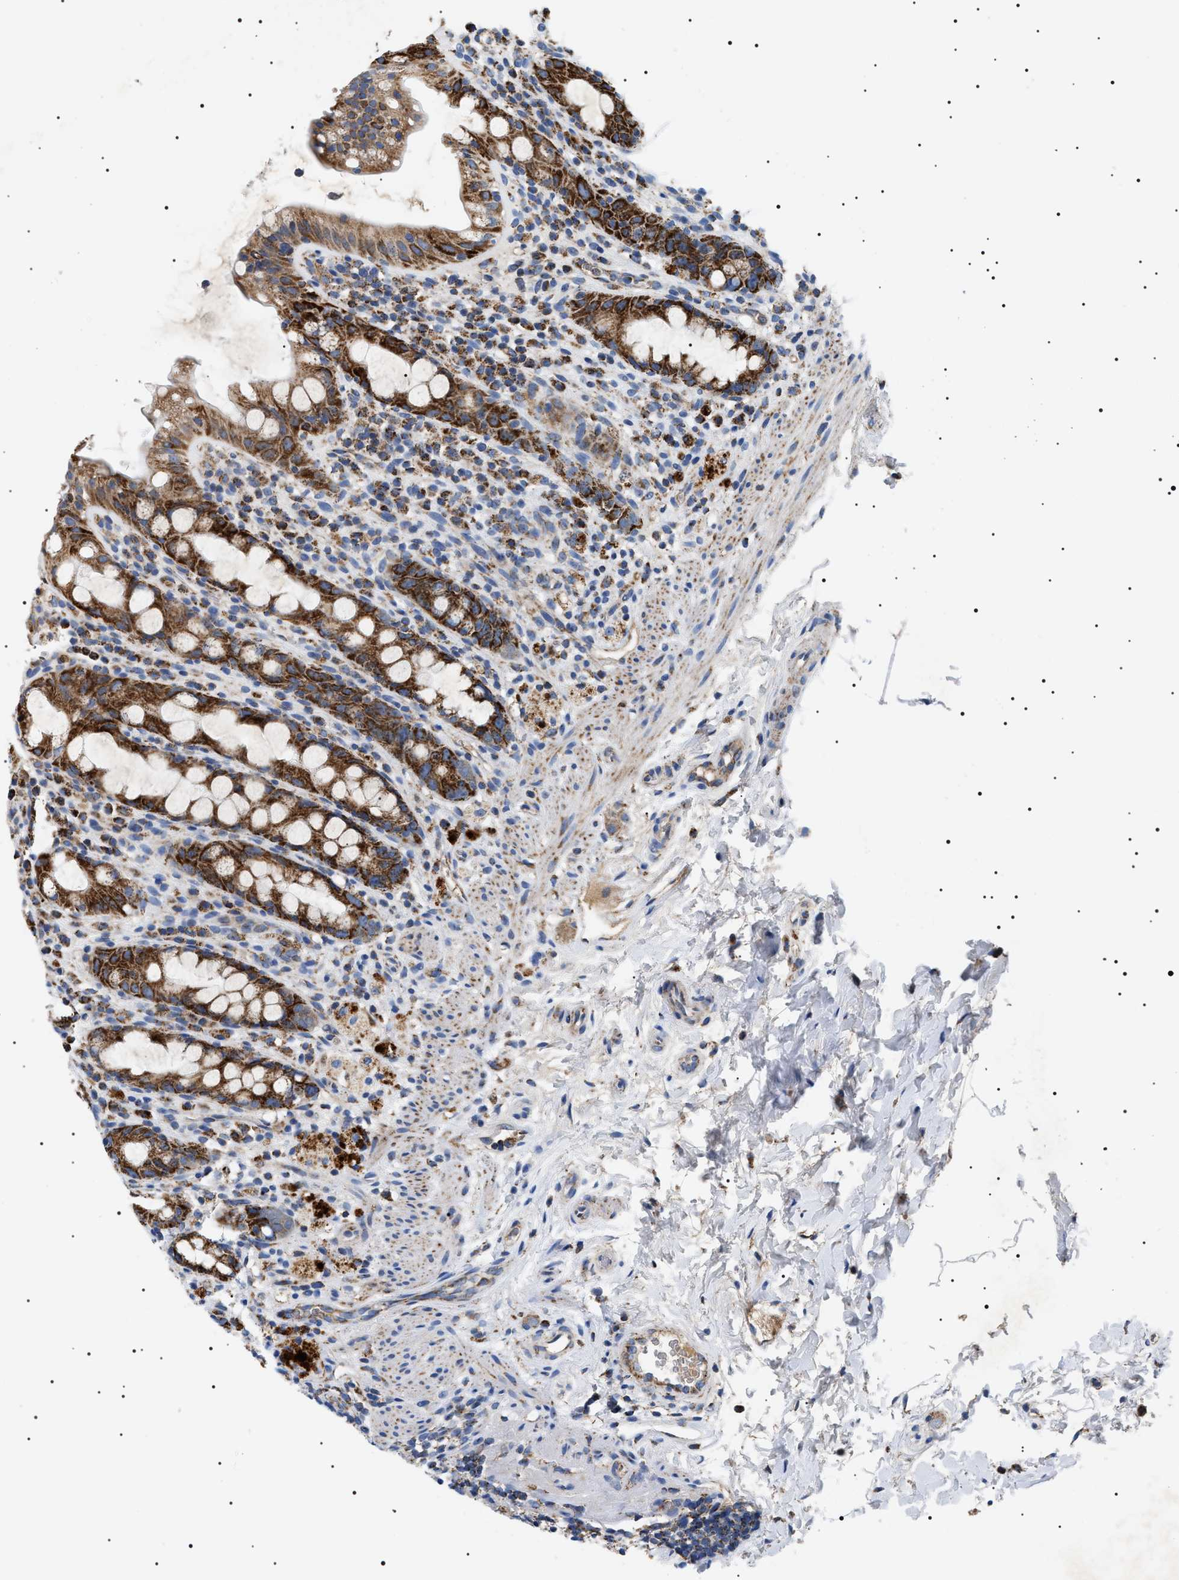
{"staining": {"intensity": "strong", "quantity": ">75%", "location": "cytoplasmic/membranous"}, "tissue": "rectum", "cell_type": "Glandular cells", "image_type": "normal", "snomed": [{"axis": "morphology", "description": "Normal tissue, NOS"}, {"axis": "topography", "description": "Rectum"}], "caption": "Immunohistochemistry (IHC) of unremarkable rectum demonstrates high levels of strong cytoplasmic/membranous staining in approximately >75% of glandular cells. (brown staining indicates protein expression, while blue staining denotes nuclei).", "gene": "OXSM", "patient": {"sex": "male", "age": 44}}